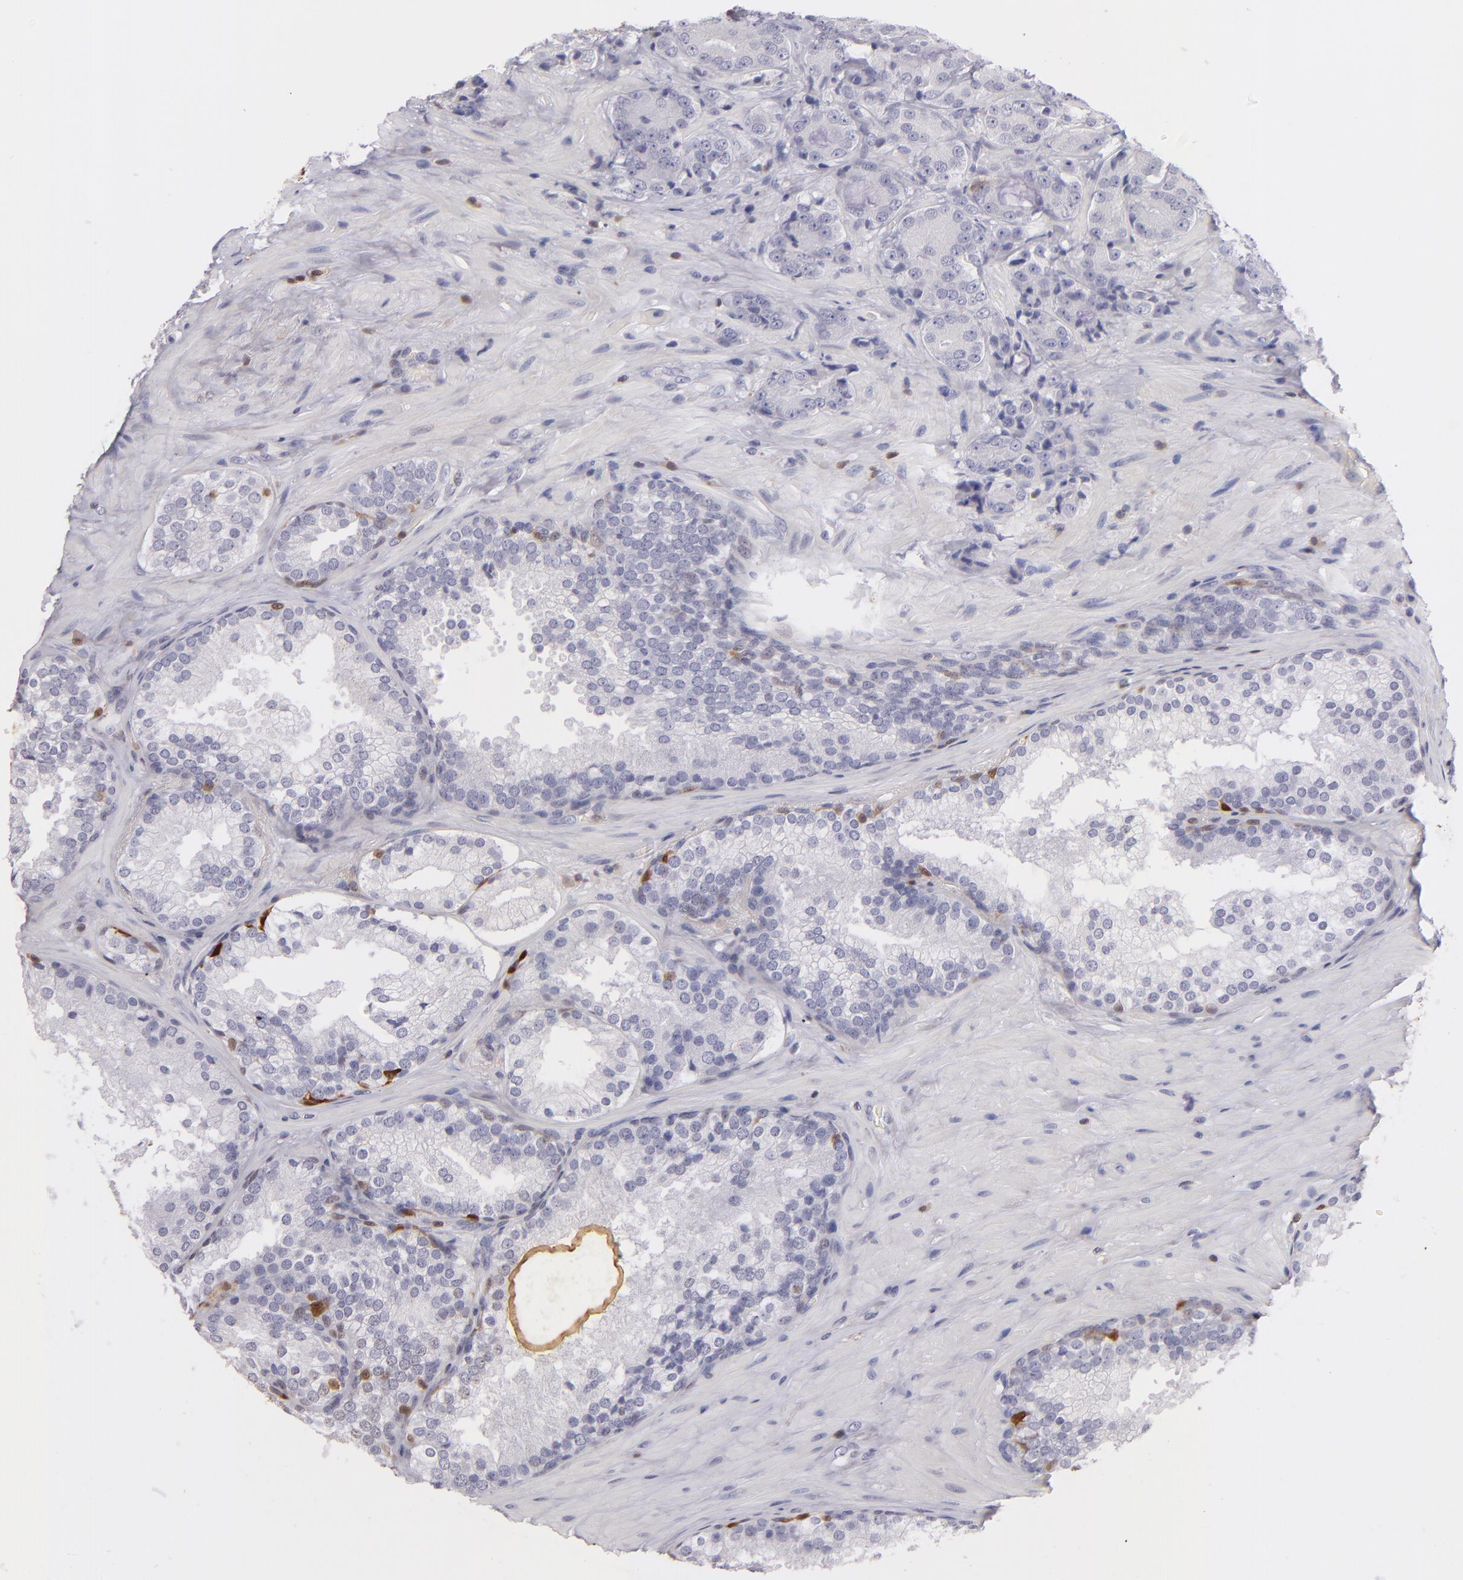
{"staining": {"intensity": "negative", "quantity": "none", "location": "none"}, "tissue": "prostate cancer", "cell_type": "Tumor cells", "image_type": "cancer", "snomed": [{"axis": "morphology", "description": "Adenocarcinoma, High grade"}, {"axis": "topography", "description": "Prostate"}], "caption": "Tumor cells show no significant positivity in prostate cancer.", "gene": "S100A2", "patient": {"sex": "male", "age": 70}}